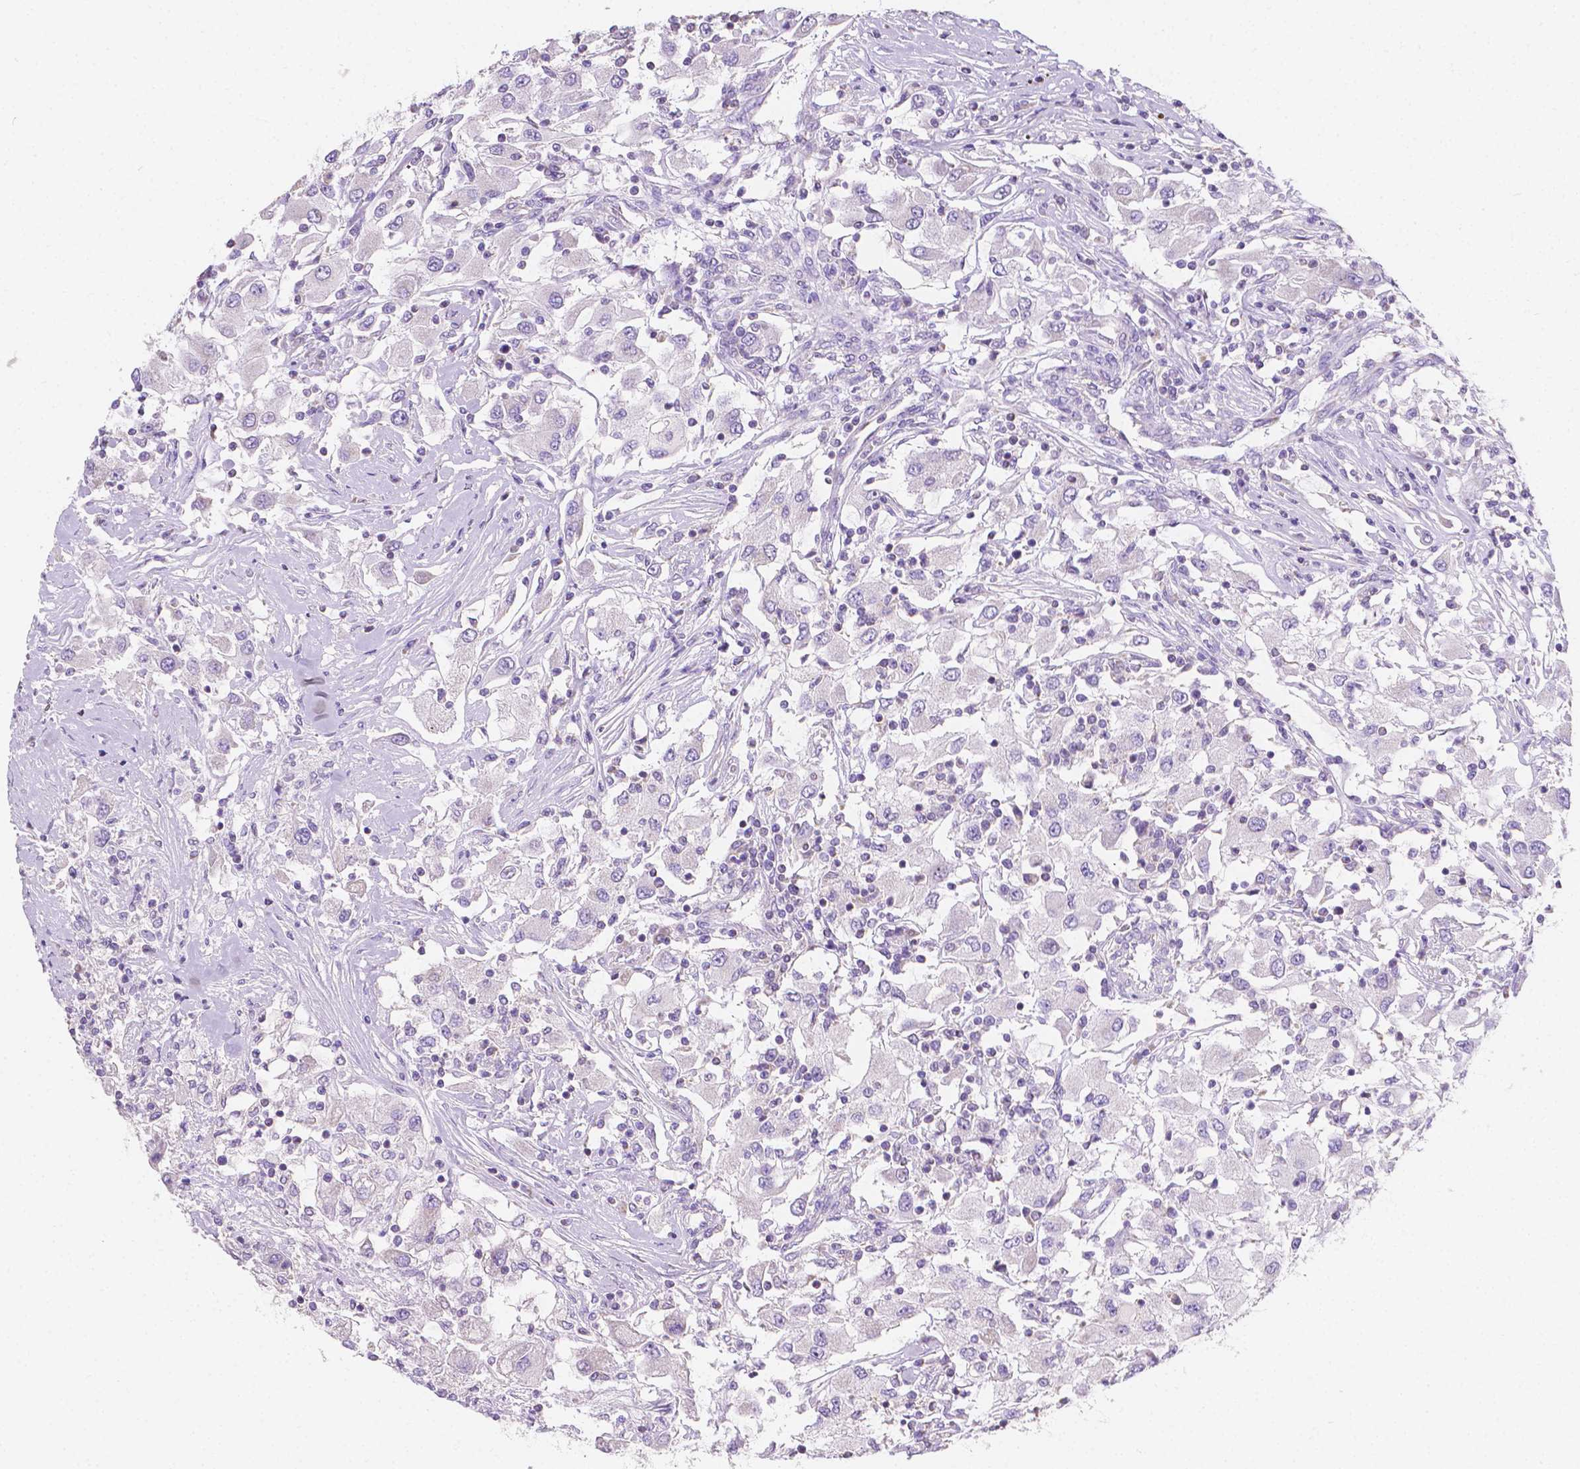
{"staining": {"intensity": "negative", "quantity": "none", "location": "none"}, "tissue": "renal cancer", "cell_type": "Tumor cells", "image_type": "cancer", "snomed": [{"axis": "morphology", "description": "Adenocarcinoma, NOS"}, {"axis": "topography", "description": "Kidney"}], "caption": "This is an IHC photomicrograph of renal adenocarcinoma. There is no expression in tumor cells.", "gene": "TMEM130", "patient": {"sex": "female", "age": 67}}